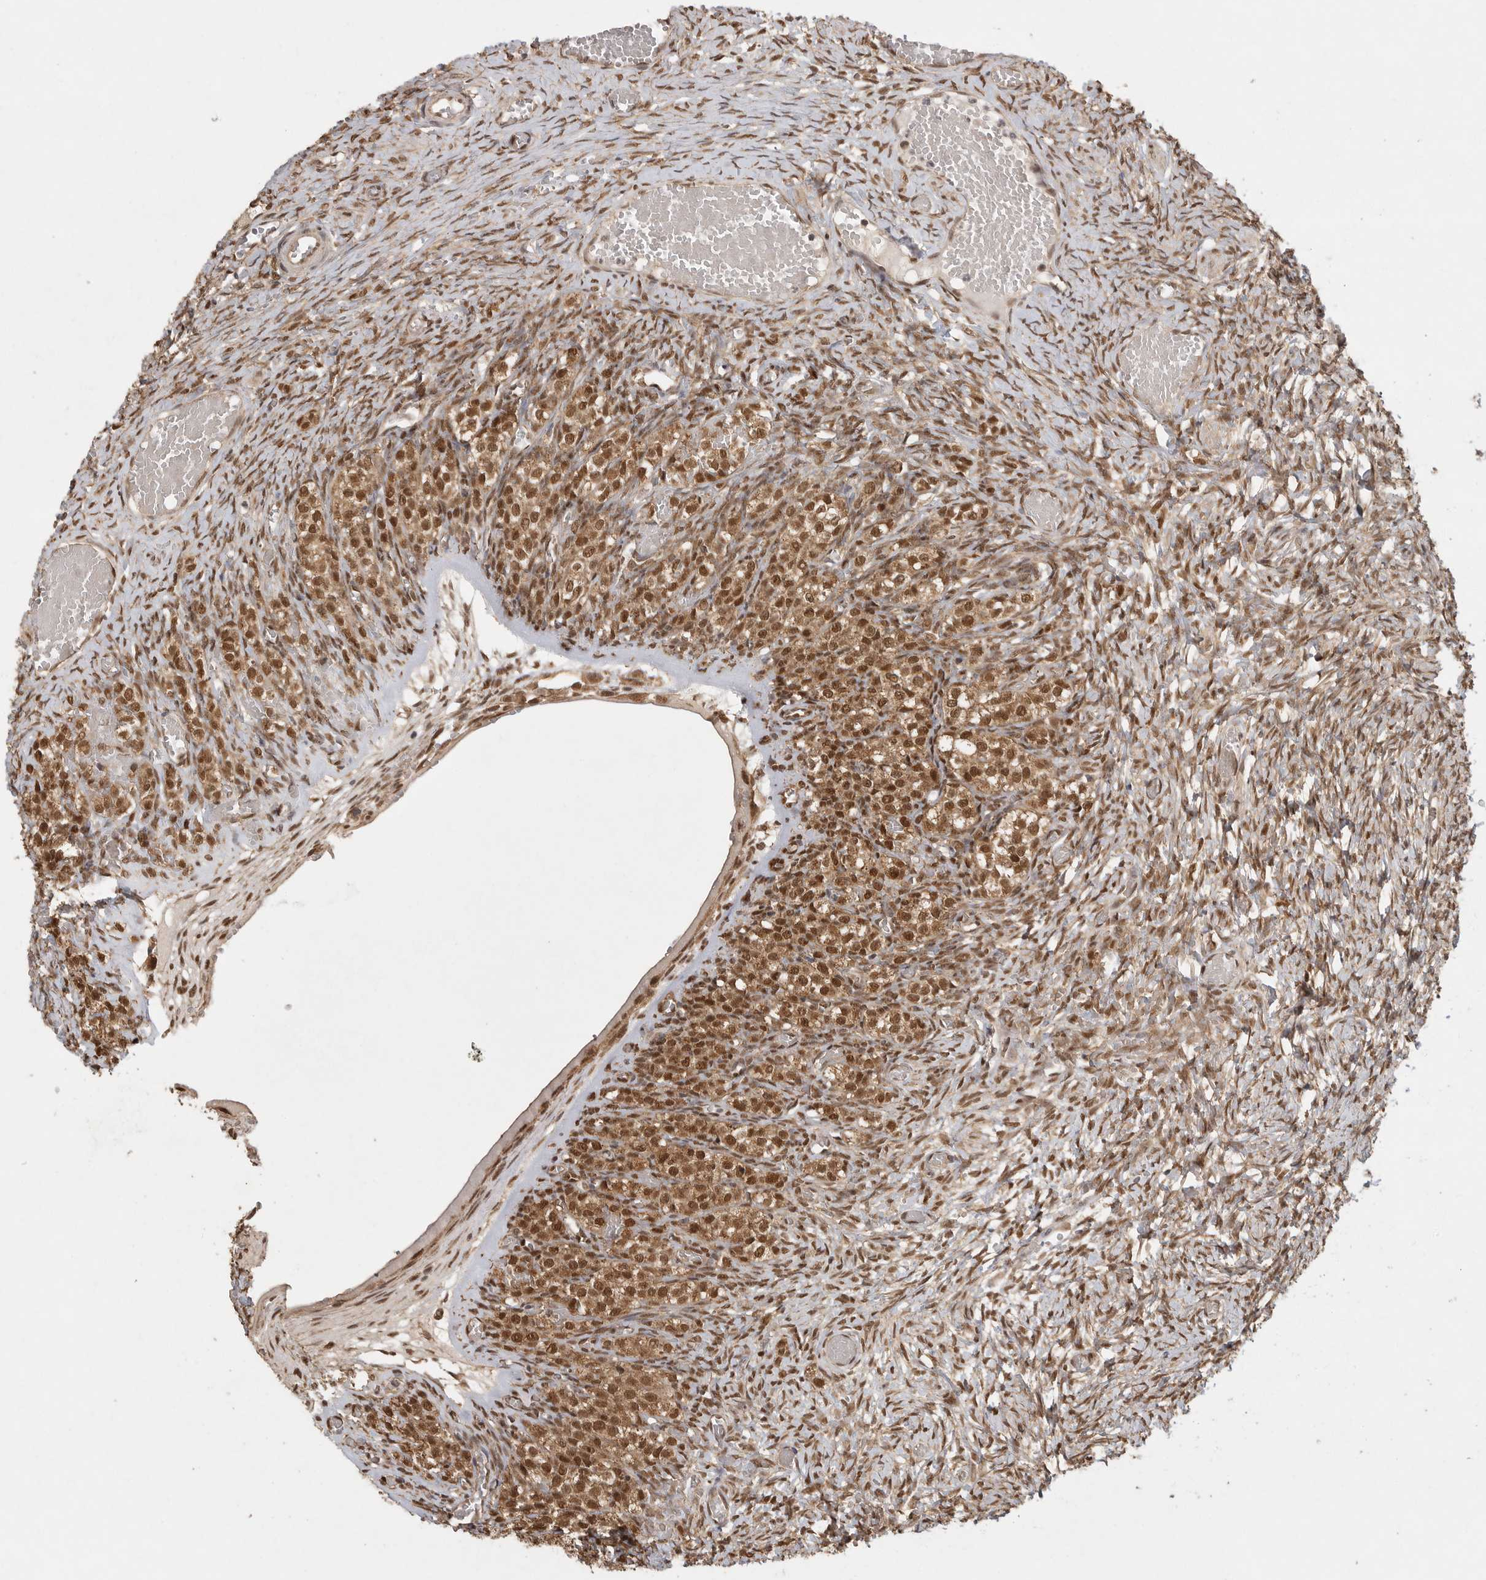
{"staining": {"intensity": "moderate", "quantity": ">75%", "location": "cytoplasmic/membranous,nuclear"}, "tissue": "ovary", "cell_type": "Ovarian stroma cells", "image_type": "normal", "snomed": [{"axis": "morphology", "description": "Adenocarcinoma, NOS"}, {"axis": "topography", "description": "Endometrium"}], "caption": "The image displays staining of benign ovary, revealing moderate cytoplasmic/membranous,nuclear protein staining (brown color) within ovarian stroma cells.", "gene": "DFFA", "patient": {"sex": "female", "age": 32}}